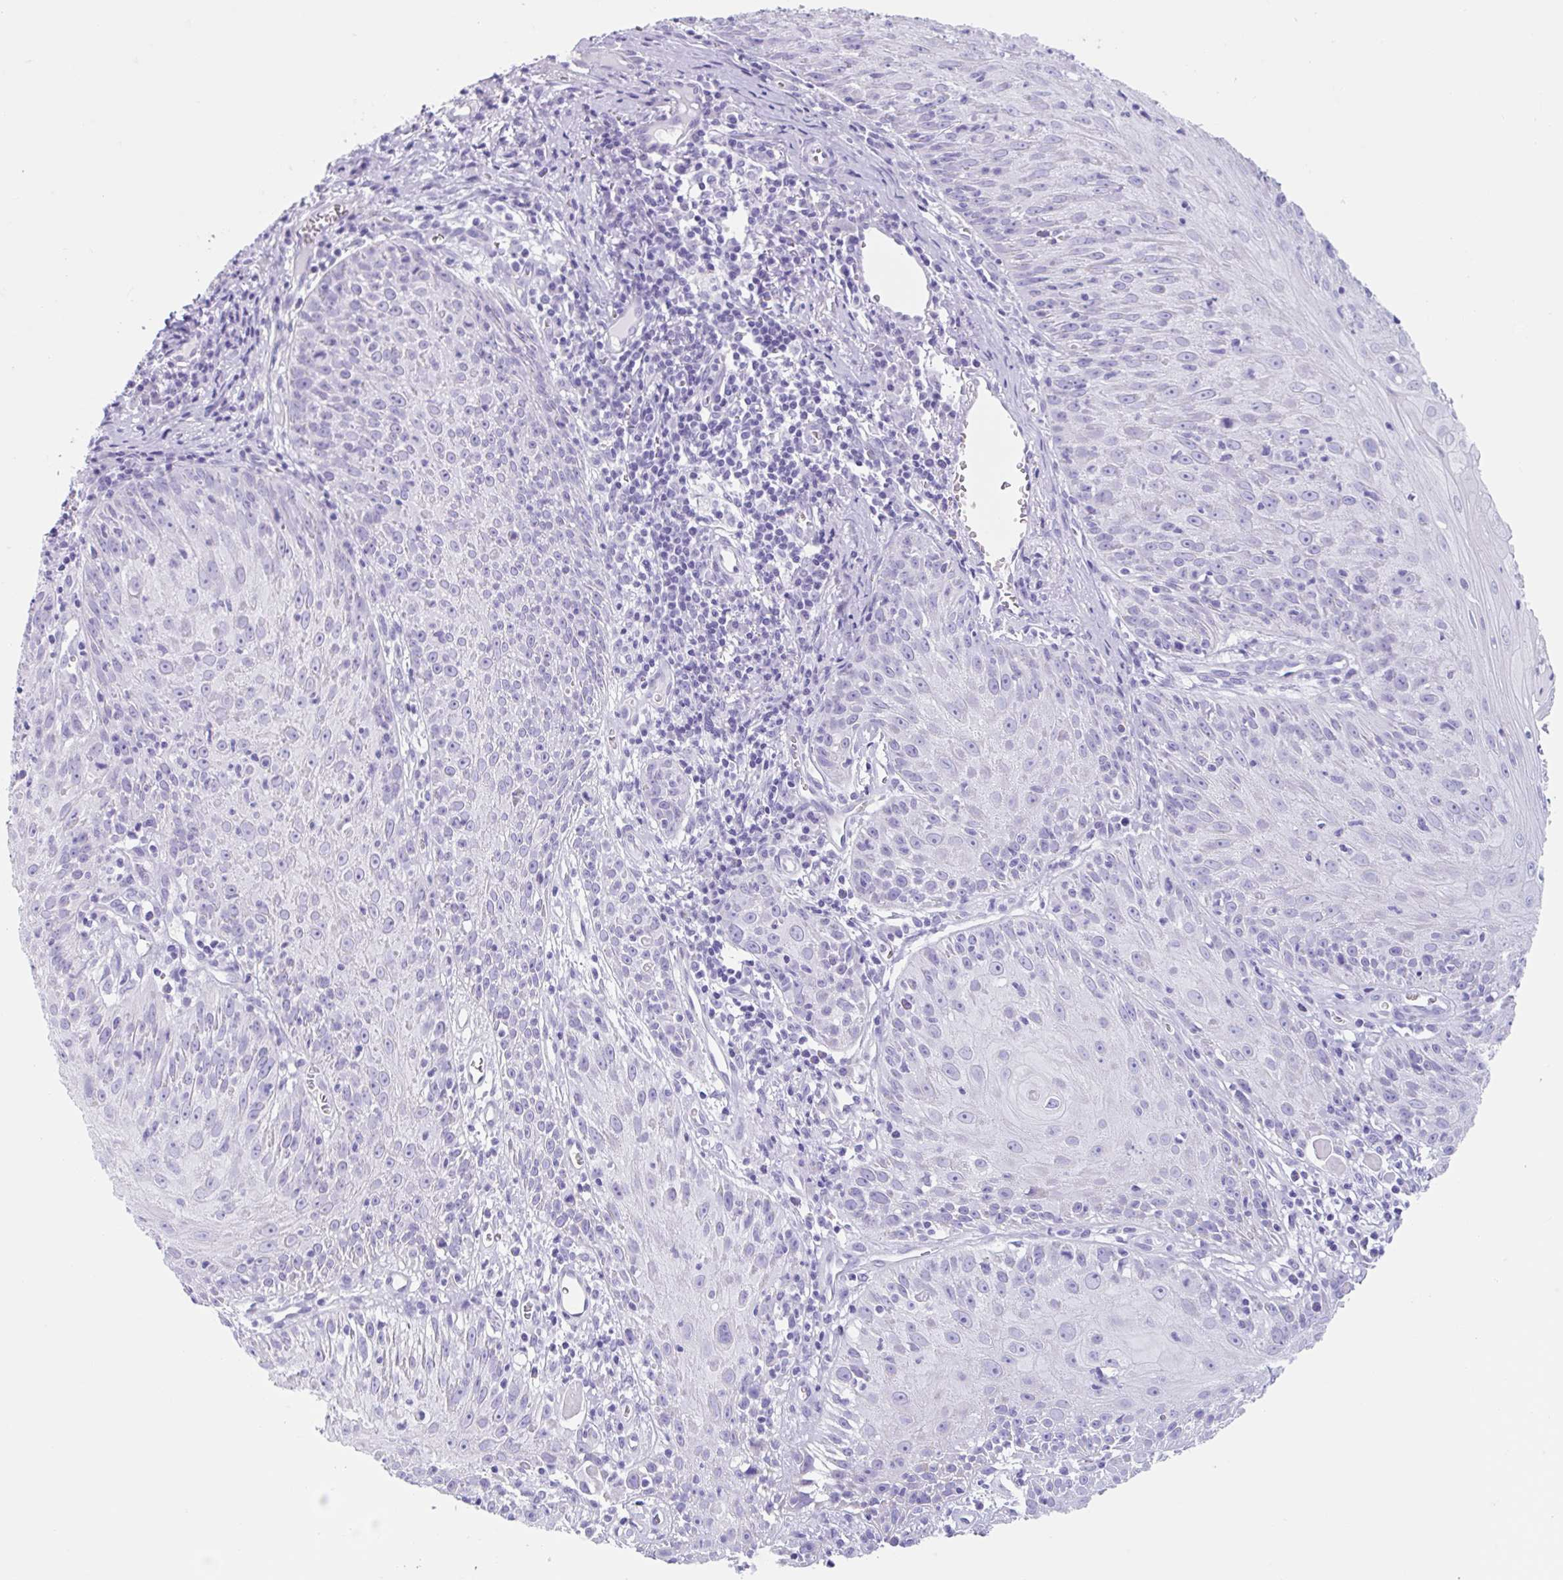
{"staining": {"intensity": "negative", "quantity": "none", "location": "none"}, "tissue": "skin cancer", "cell_type": "Tumor cells", "image_type": "cancer", "snomed": [{"axis": "morphology", "description": "Squamous cell carcinoma, NOS"}, {"axis": "topography", "description": "Skin"}, {"axis": "topography", "description": "Vulva"}], "caption": "There is no significant positivity in tumor cells of skin cancer.", "gene": "CPTP", "patient": {"sex": "female", "age": 76}}